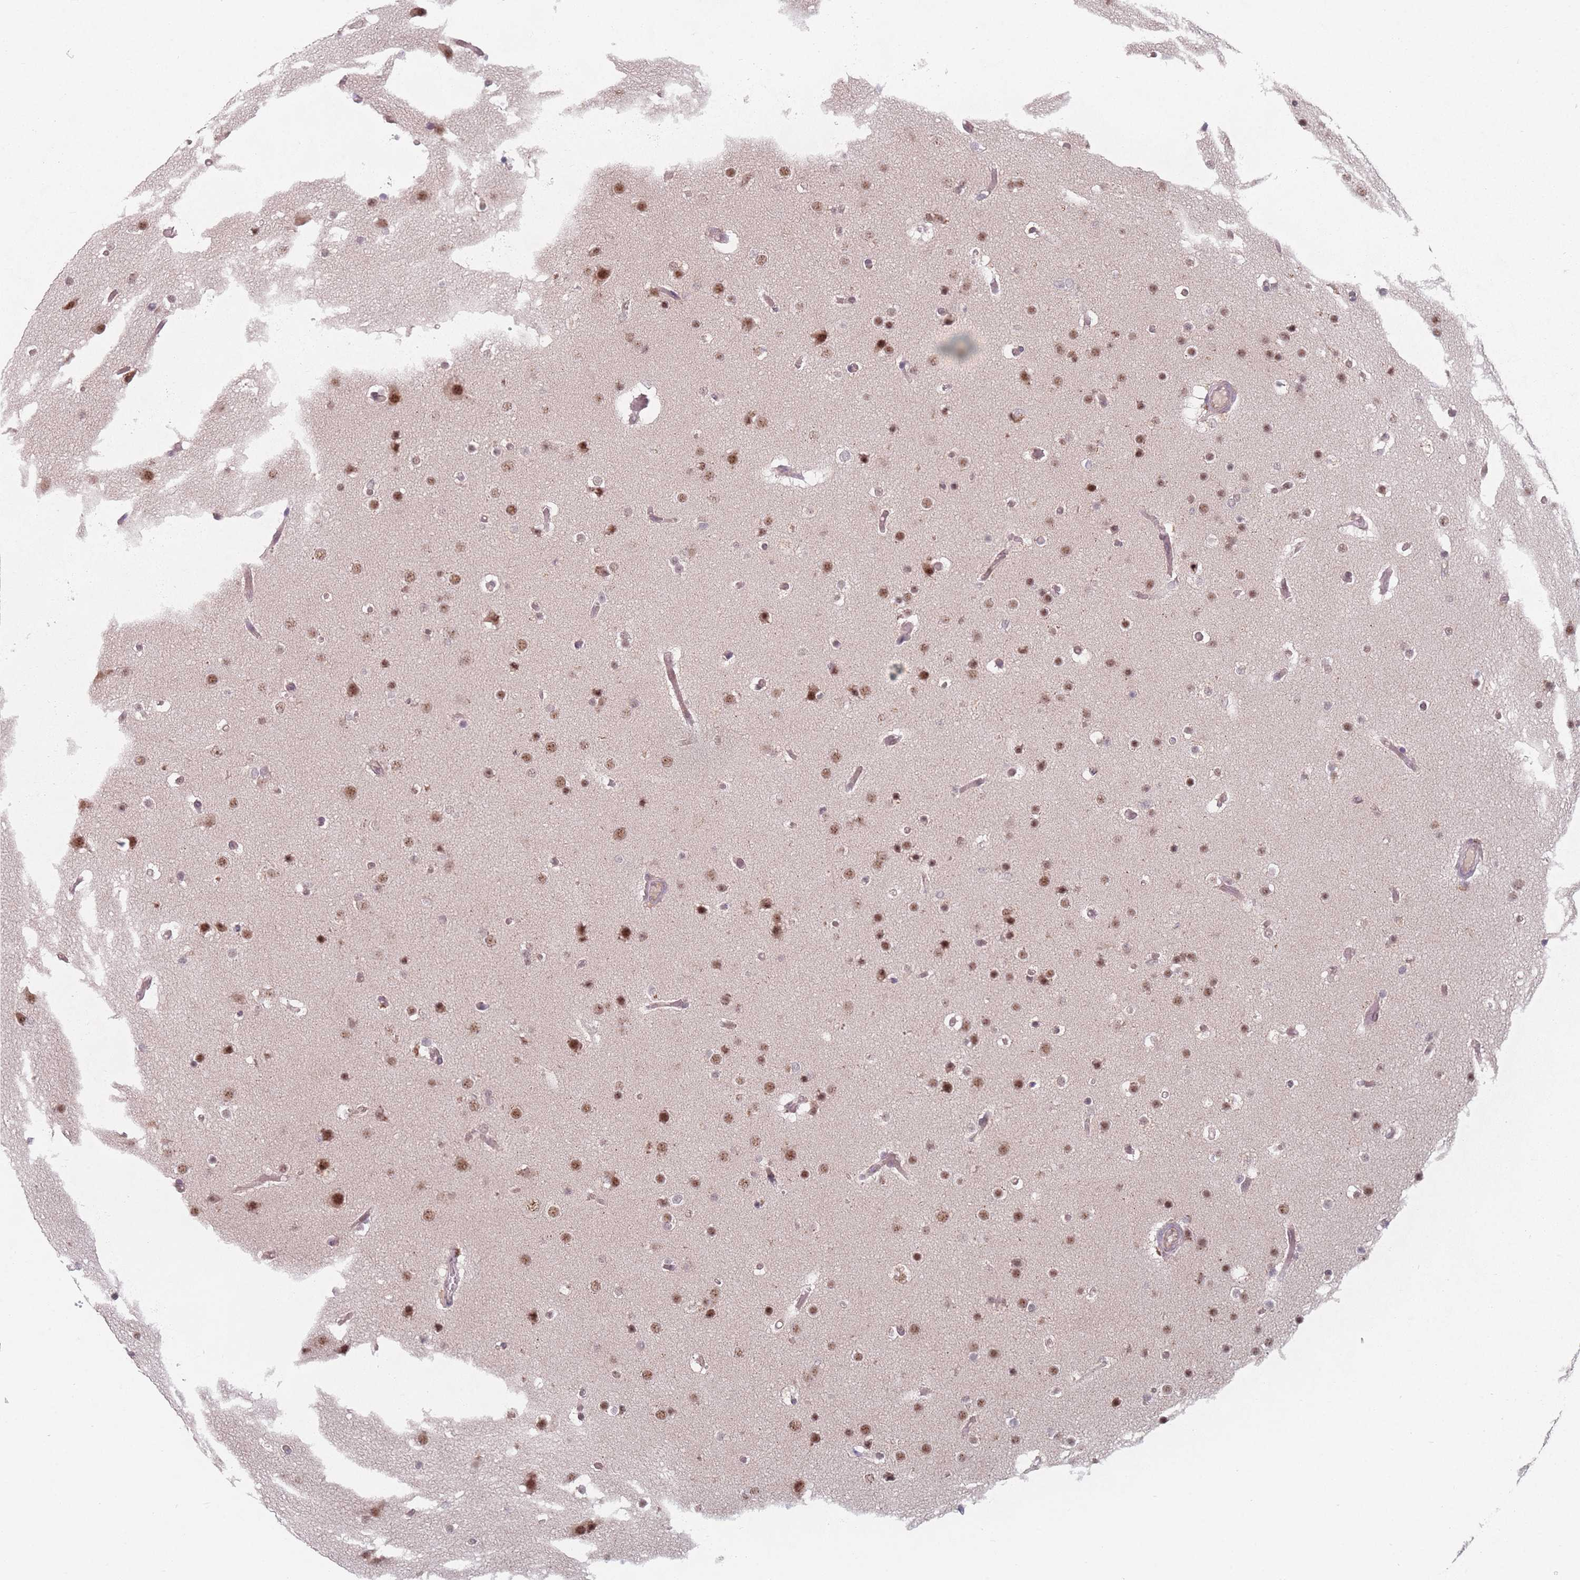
{"staining": {"intensity": "moderate", "quantity": ">75%", "location": "nuclear"}, "tissue": "glioma", "cell_type": "Tumor cells", "image_type": "cancer", "snomed": [{"axis": "morphology", "description": "Glioma, malignant, High grade"}, {"axis": "topography", "description": "Cerebral cortex"}], "caption": "Tumor cells demonstrate medium levels of moderate nuclear positivity in about >75% of cells in malignant high-grade glioma.", "gene": "ZC3H14", "patient": {"sex": "female", "age": 36}}